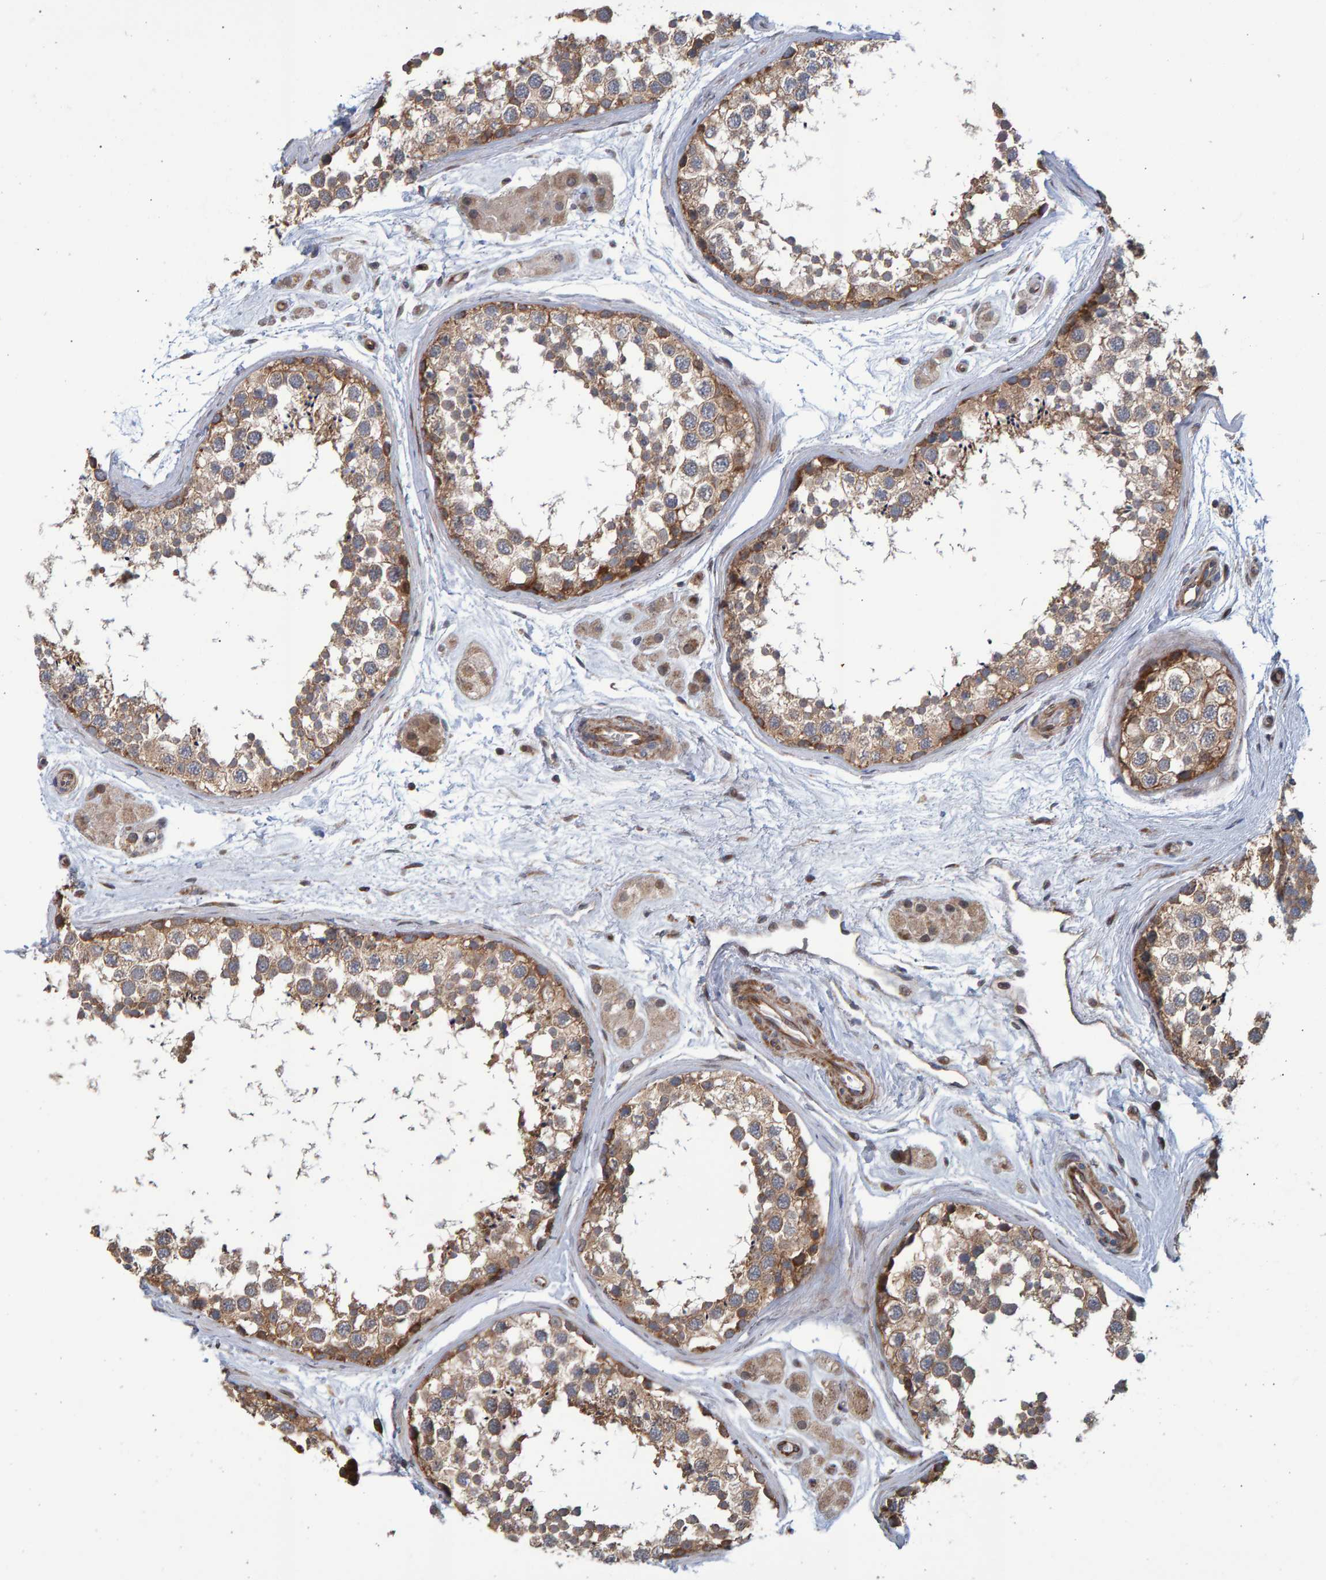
{"staining": {"intensity": "weak", "quantity": ">75%", "location": "cytoplasmic/membranous"}, "tissue": "testis", "cell_type": "Cells in seminiferous ducts", "image_type": "normal", "snomed": [{"axis": "morphology", "description": "Normal tissue, NOS"}, {"axis": "topography", "description": "Testis"}], "caption": "Testis stained with IHC demonstrates weak cytoplasmic/membranous staining in approximately >75% of cells in seminiferous ducts.", "gene": "LRBA", "patient": {"sex": "male", "age": 56}}